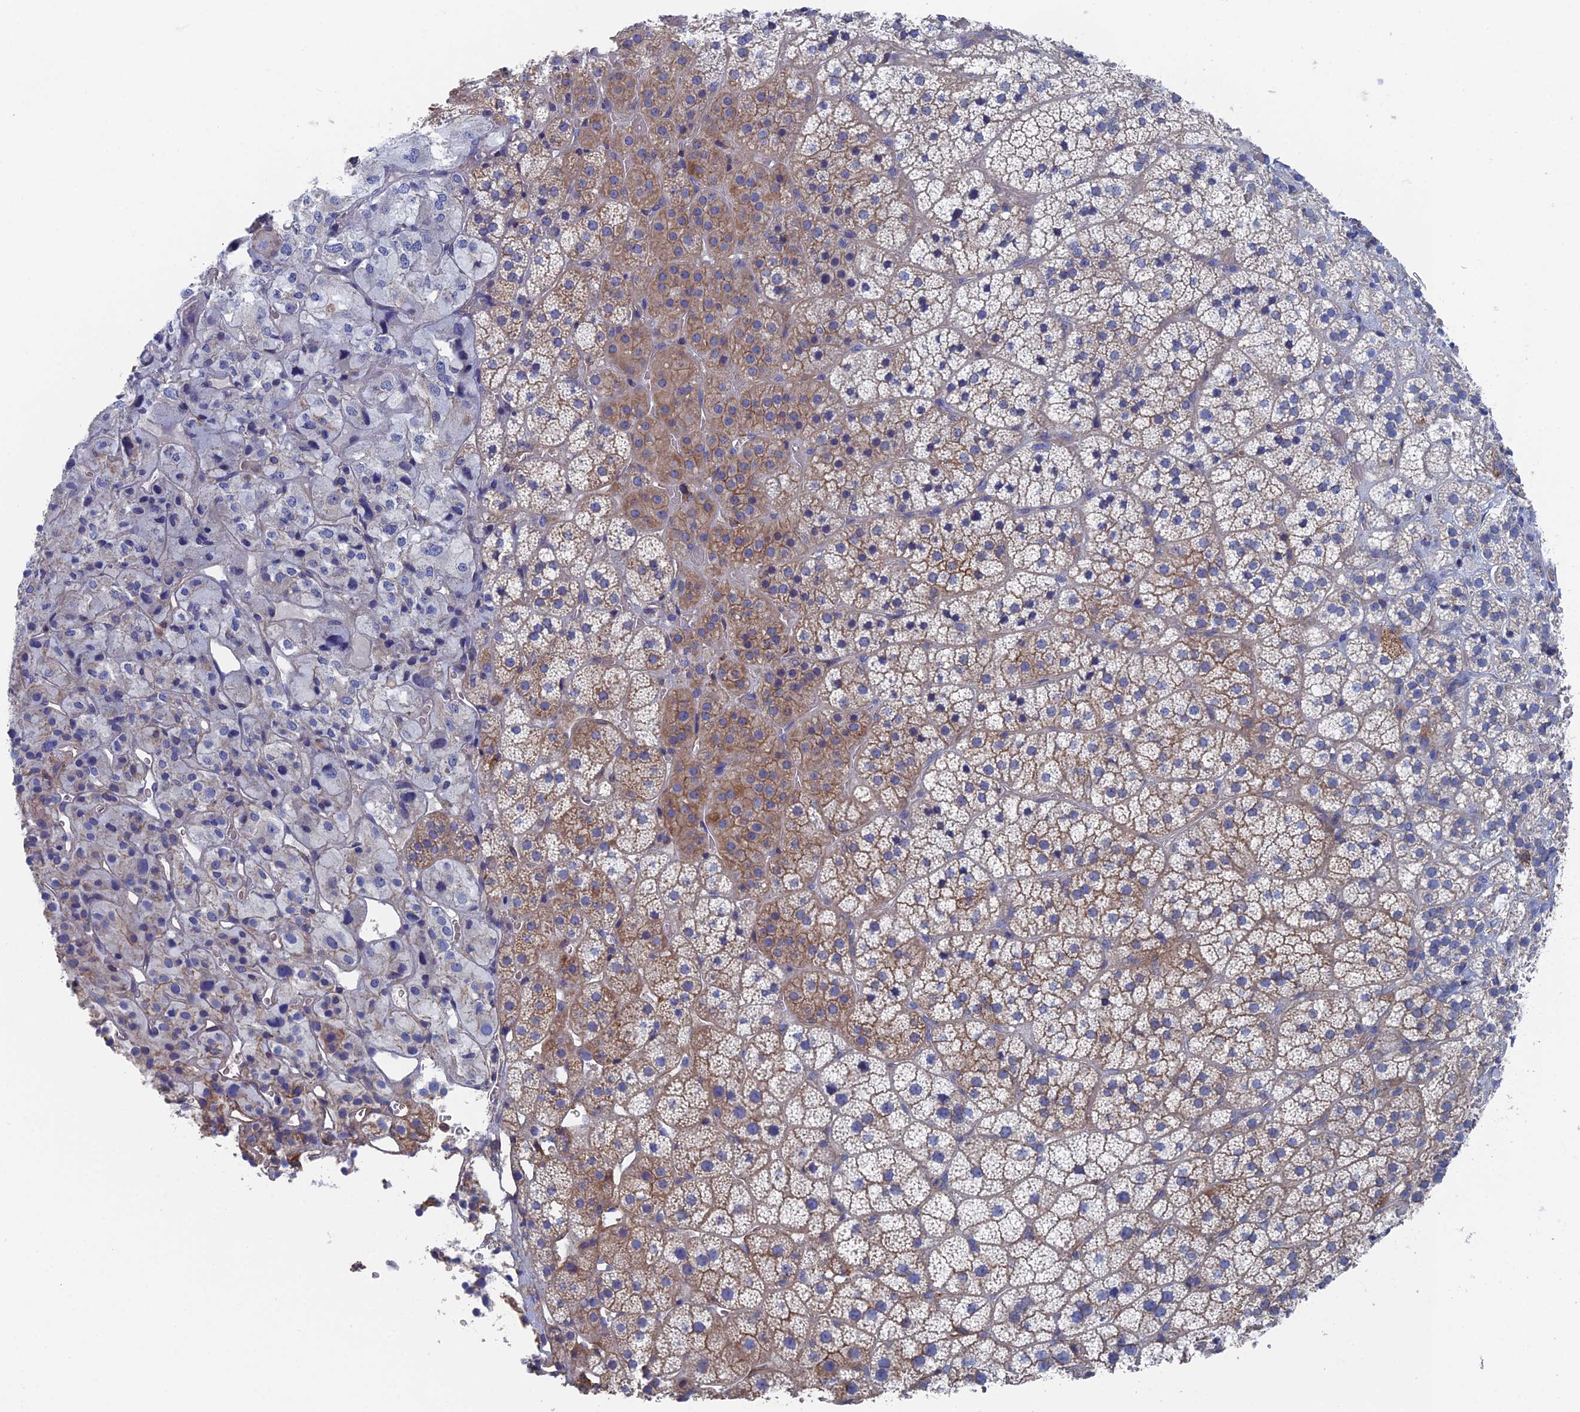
{"staining": {"intensity": "moderate", "quantity": "<25%", "location": "cytoplasmic/membranous"}, "tissue": "adrenal gland", "cell_type": "Glandular cells", "image_type": "normal", "snomed": [{"axis": "morphology", "description": "Normal tissue, NOS"}, {"axis": "topography", "description": "Adrenal gland"}], "caption": "The image exhibits staining of normal adrenal gland, revealing moderate cytoplasmic/membranous protein positivity (brown color) within glandular cells. Nuclei are stained in blue.", "gene": "SNX11", "patient": {"sex": "female", "age": 44}}